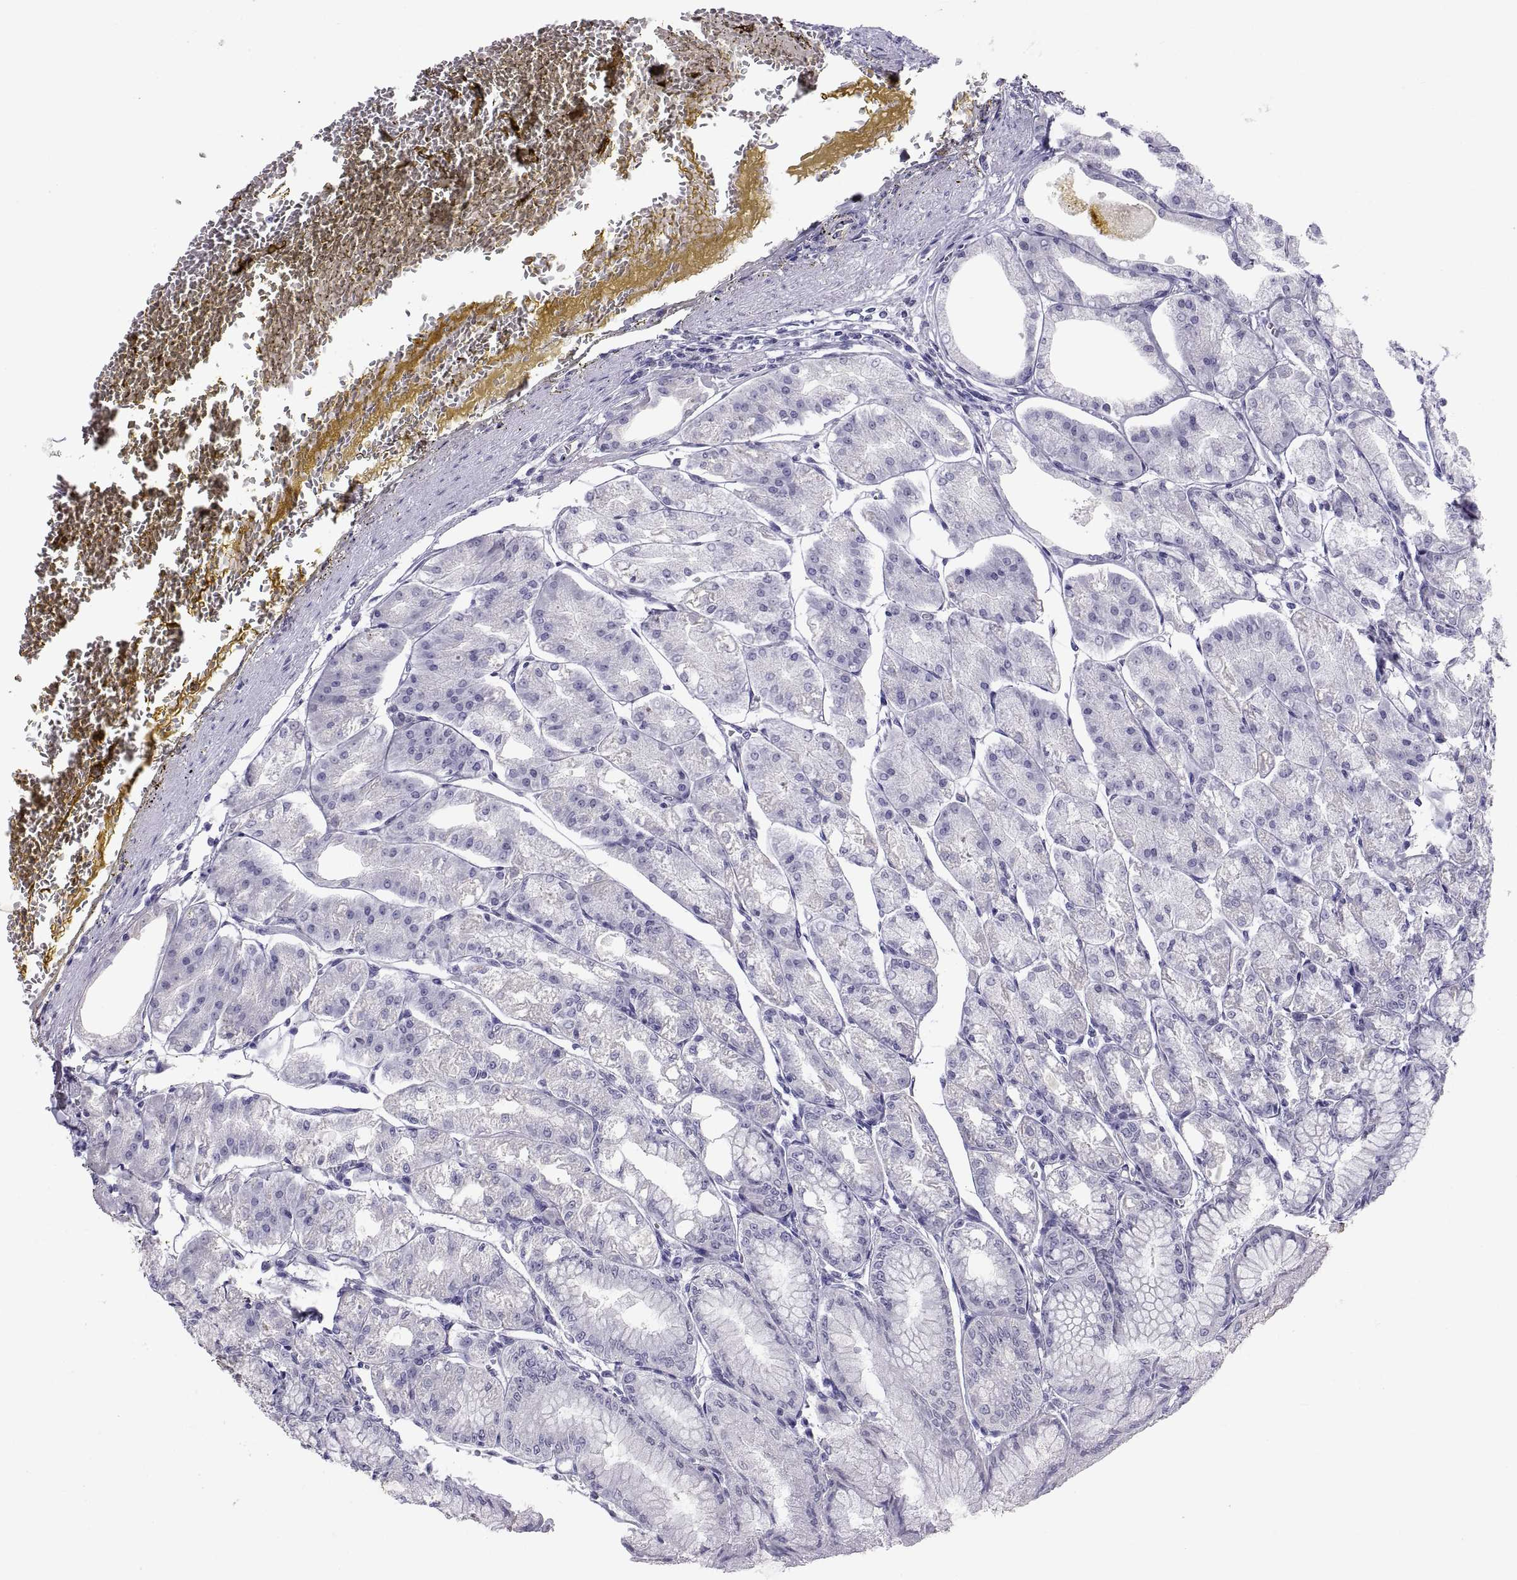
{"staining": {"intensity": "negative", "quantity": "none", "location": "none"}, "tissue": "stomach", "cell_type": "Glandular cells", "image_type": "normal", "snomed": [{"axis": "morphology", "description": "Normal tissue, NOS"}, {"axis": "topography", "description": "Stomach, lower"}], "caption": "Human stomach stained for a protein using immunohistochemistry exhibits no expression in glandular cells.", "gene": "TEX13A", "patient": {"sex": "male", "age": 71}}